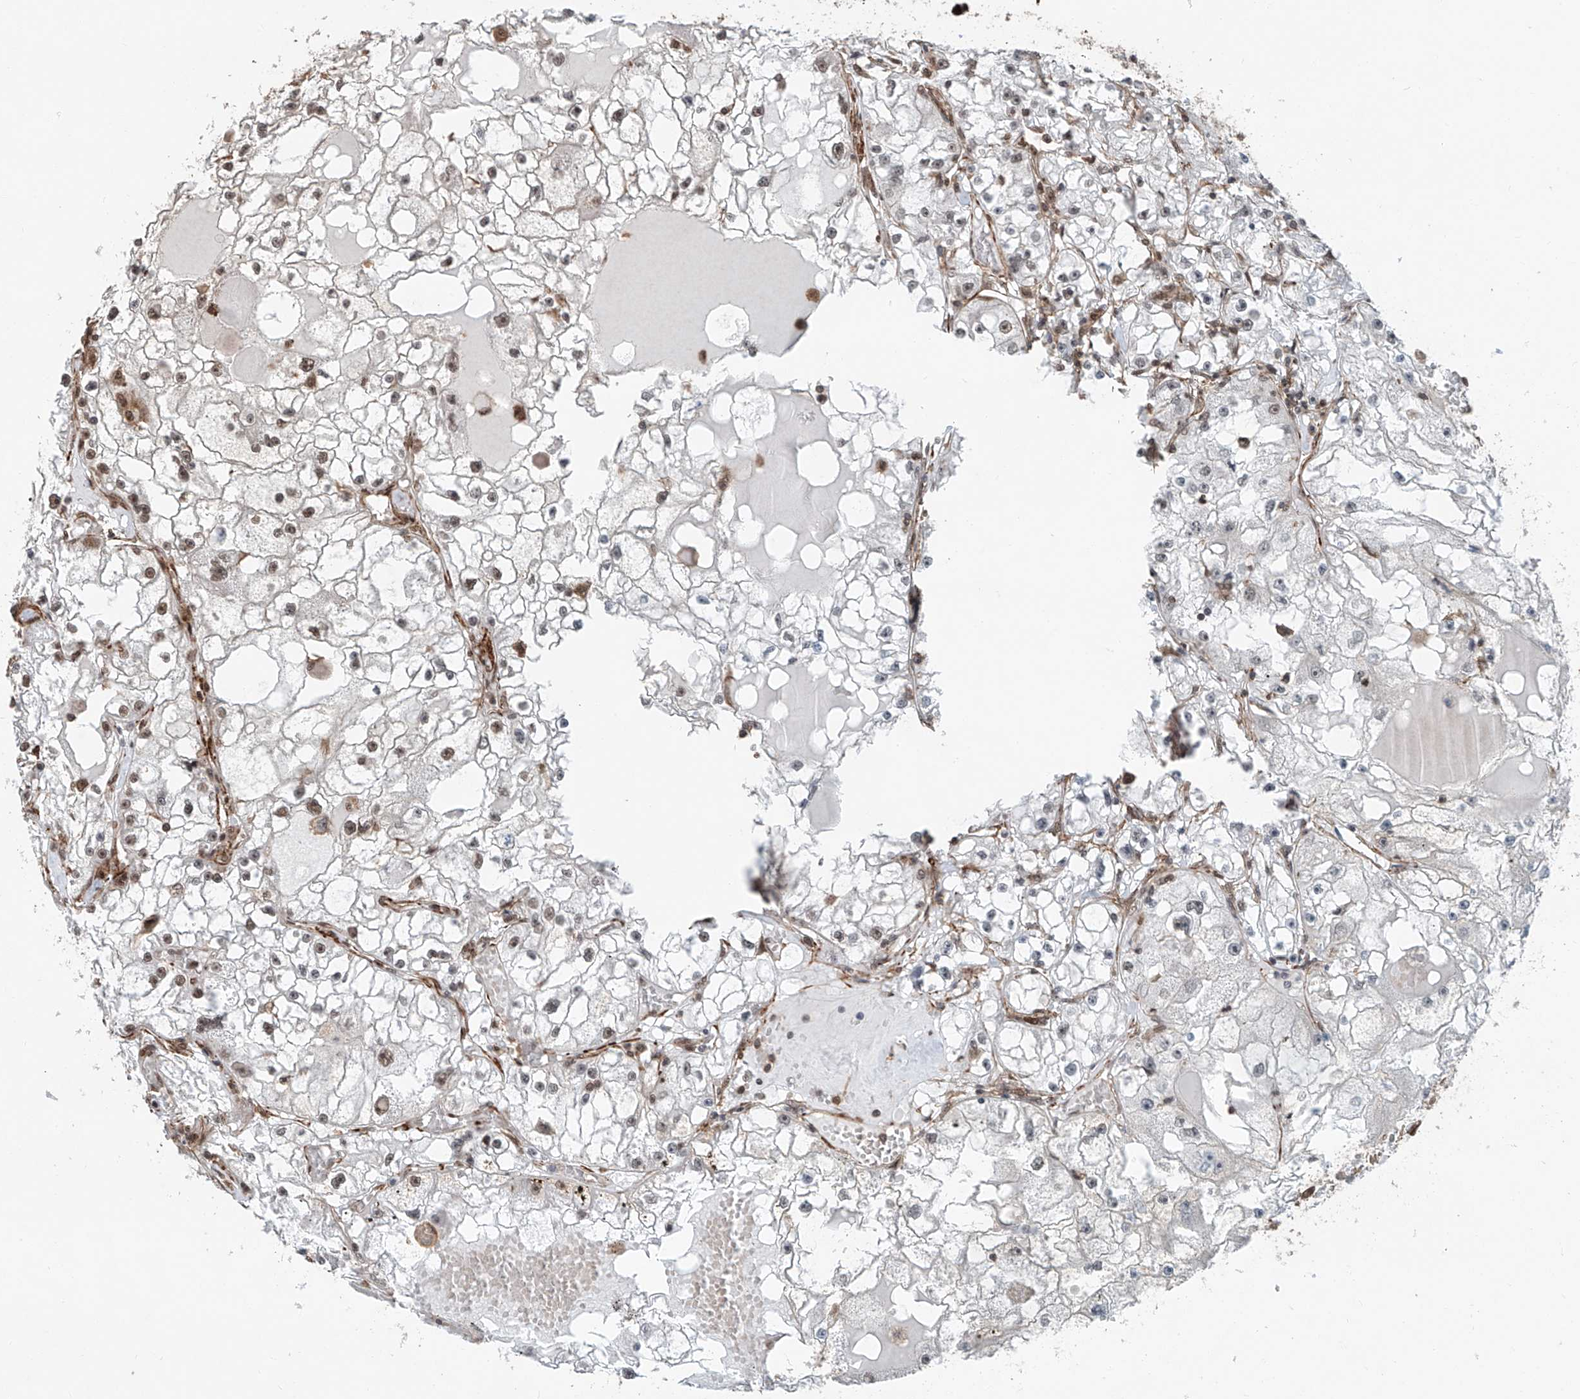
{"staining": {"intensity": "negative", "quantity": "none", "location": "none"}, "tissue": "renal cancer", "cell_type": "Tumor cells", "image_type": "cancer", "snomed": [{"axis": "morphology", "description": "Adenocarcinoma, NOS"}, {"axis": "topography", "description": "Kidney"}], "caption": "Adenocarcinoma (renal) was stained to show a protein in brown. There is no significant positivity in tumor cells.", "gene": "SDE2", "patient": {"sex": "male", "age": 56}}